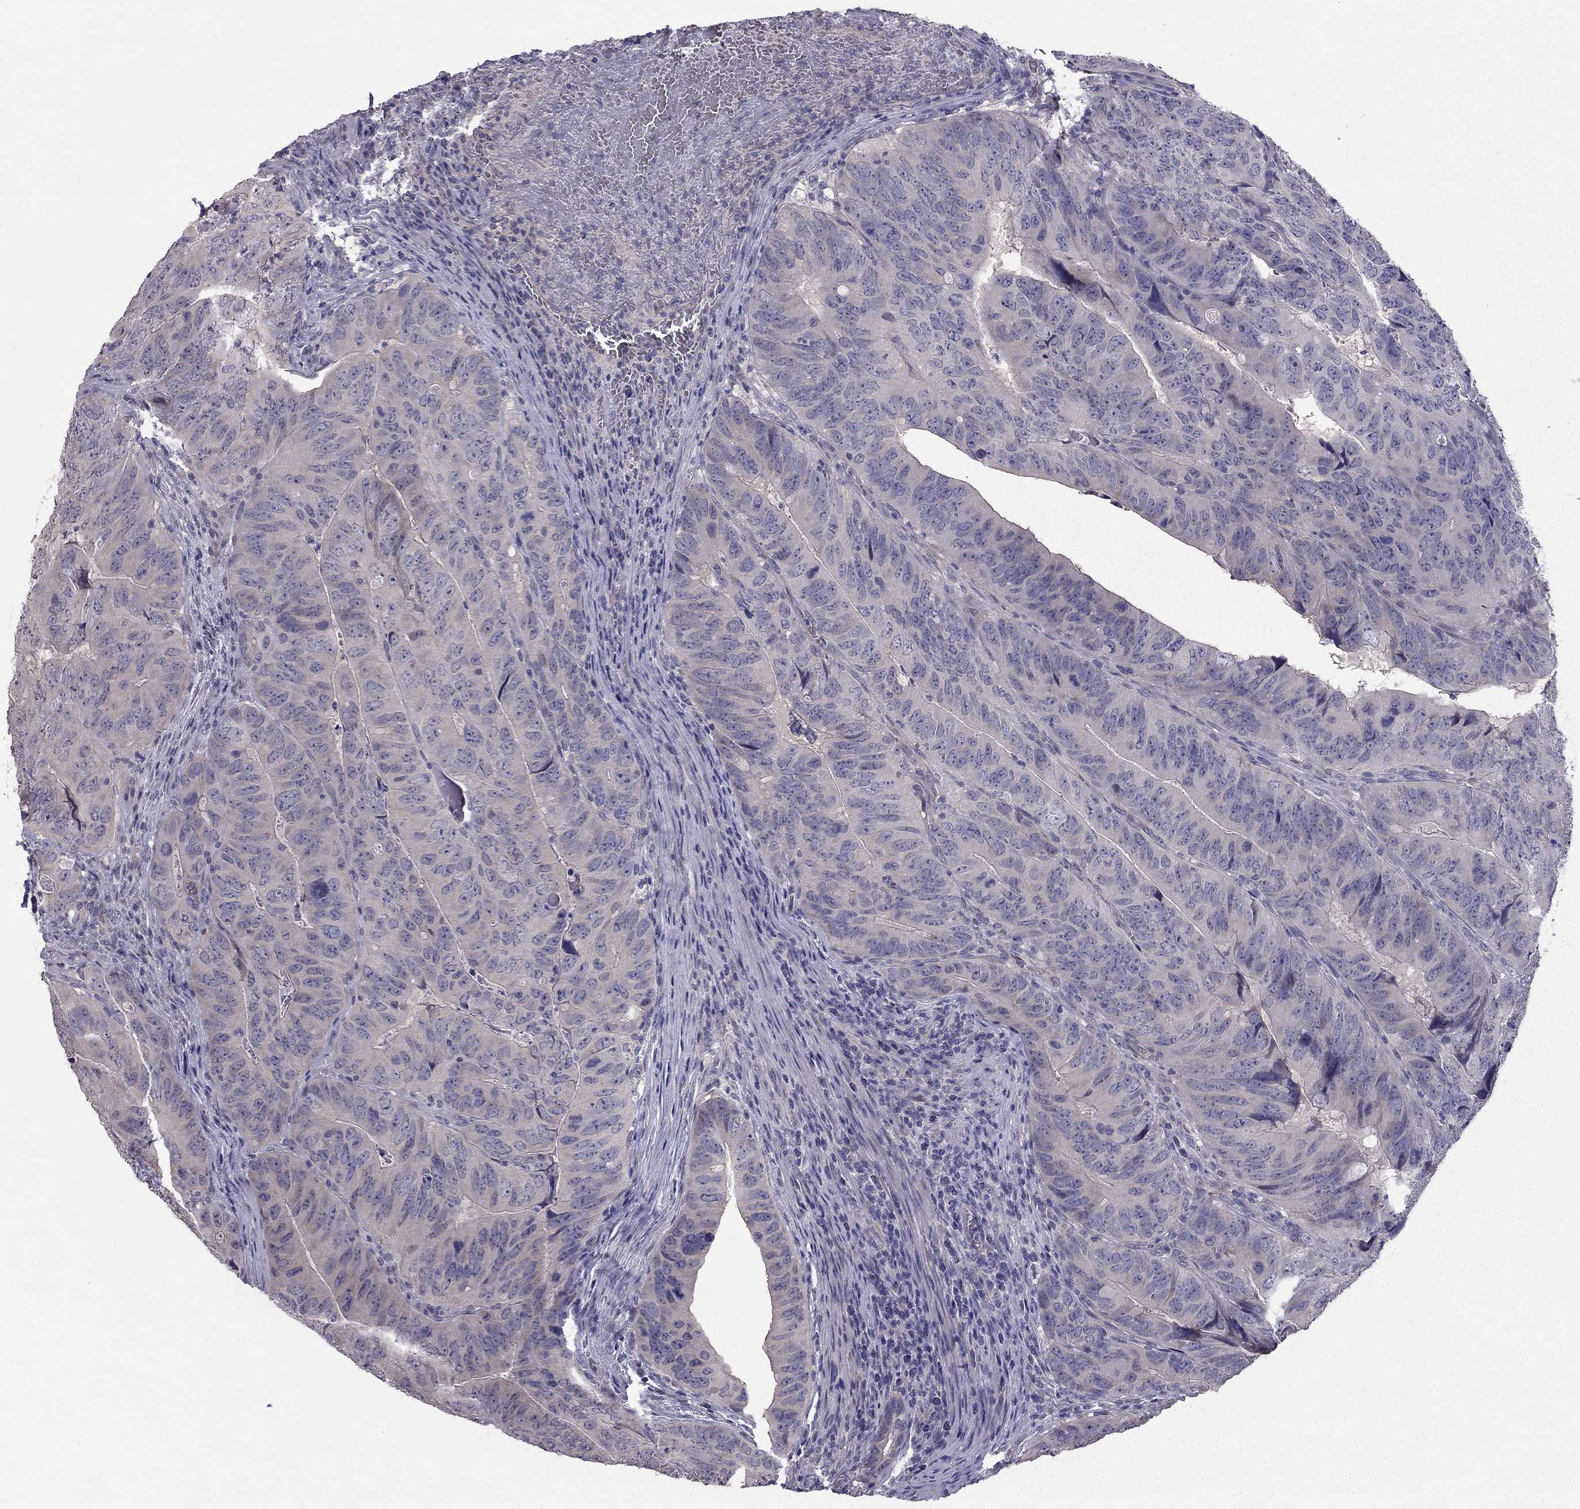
{"staining": {"intensity": "negative", "quantity": "none", "location": "none"}, "tissue": "colorectal cancer", "cell_type": "Tumor cells", "image_type": "cancer", "snomed": [{"axis": "morphology", "description": "Adenocarcinoma, NOS"}, {"axis": "topography", "description": "Colon"}], "caption": "An image of colorectal cancer (adenocarcinoma) stained for a protein shows no brown staining in tumor cells.", "gene": "HSFX1", "patient": {"sex": "male", "age": 79}}